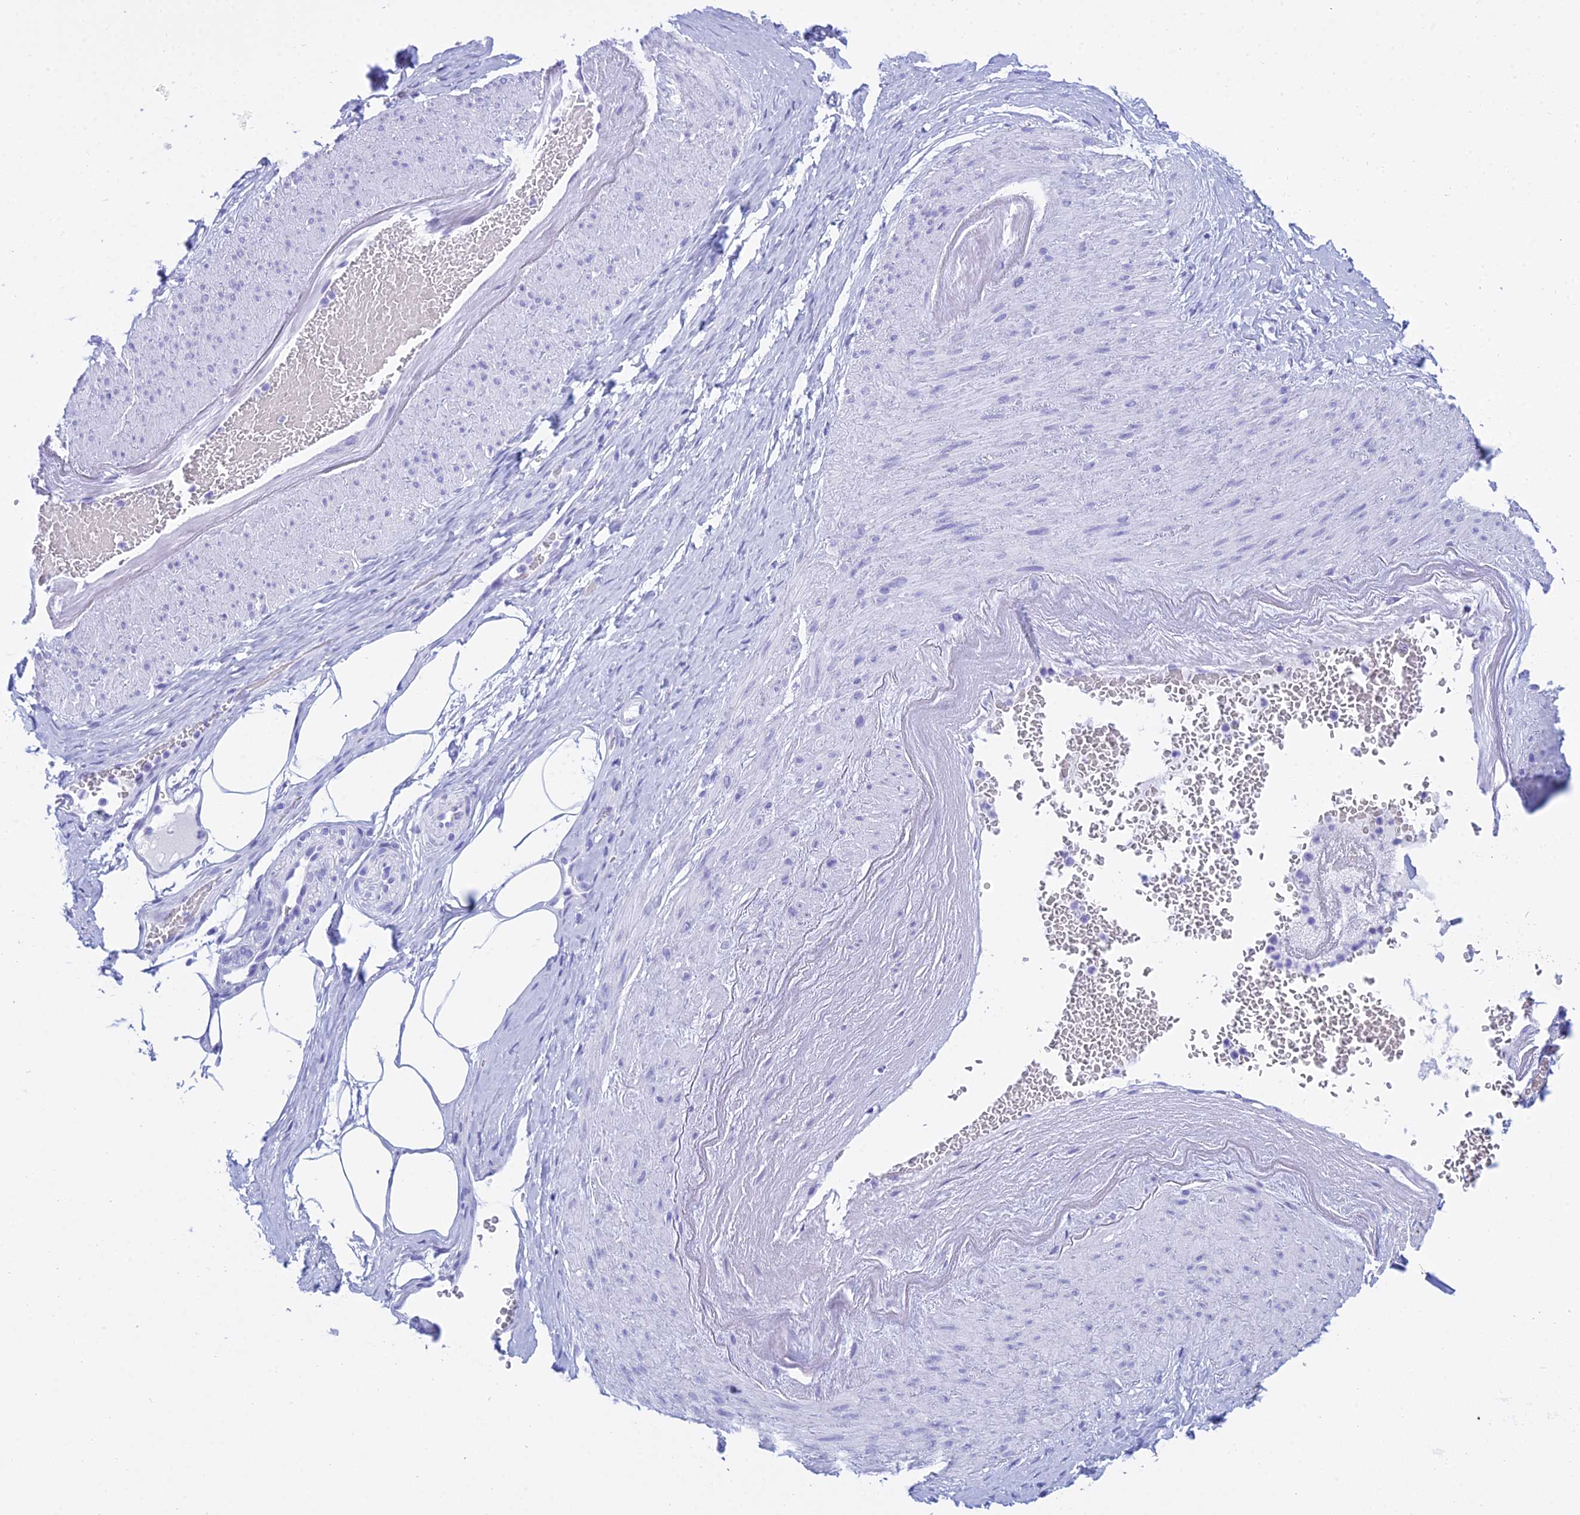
{"staining": {"intensity": "negative", "quantity": "none", "location": "none"}, "tissue": "adipose tissue", "cell_type": "Adipocytes", "image_type": "normal", "snomed": [{"axis": "morphology", "description": "Normal tissue, NOS"}, {"axis": "morphology", "description": "Adenocarcinoma, Low grade"}, {"axis": "topography", "description": "Prostate"}, {"axis": "topography", "description": "Peripheral nerve tissue"}], "caption": "High power microscopy micrograph of an immunohistochemistry (IHC) photomicrograph of unremarkable adipose tissue, revealing no significant positivity in adipocytes.", "gene": "PATE4", "patient": {"sex": "male", "age": 63}}